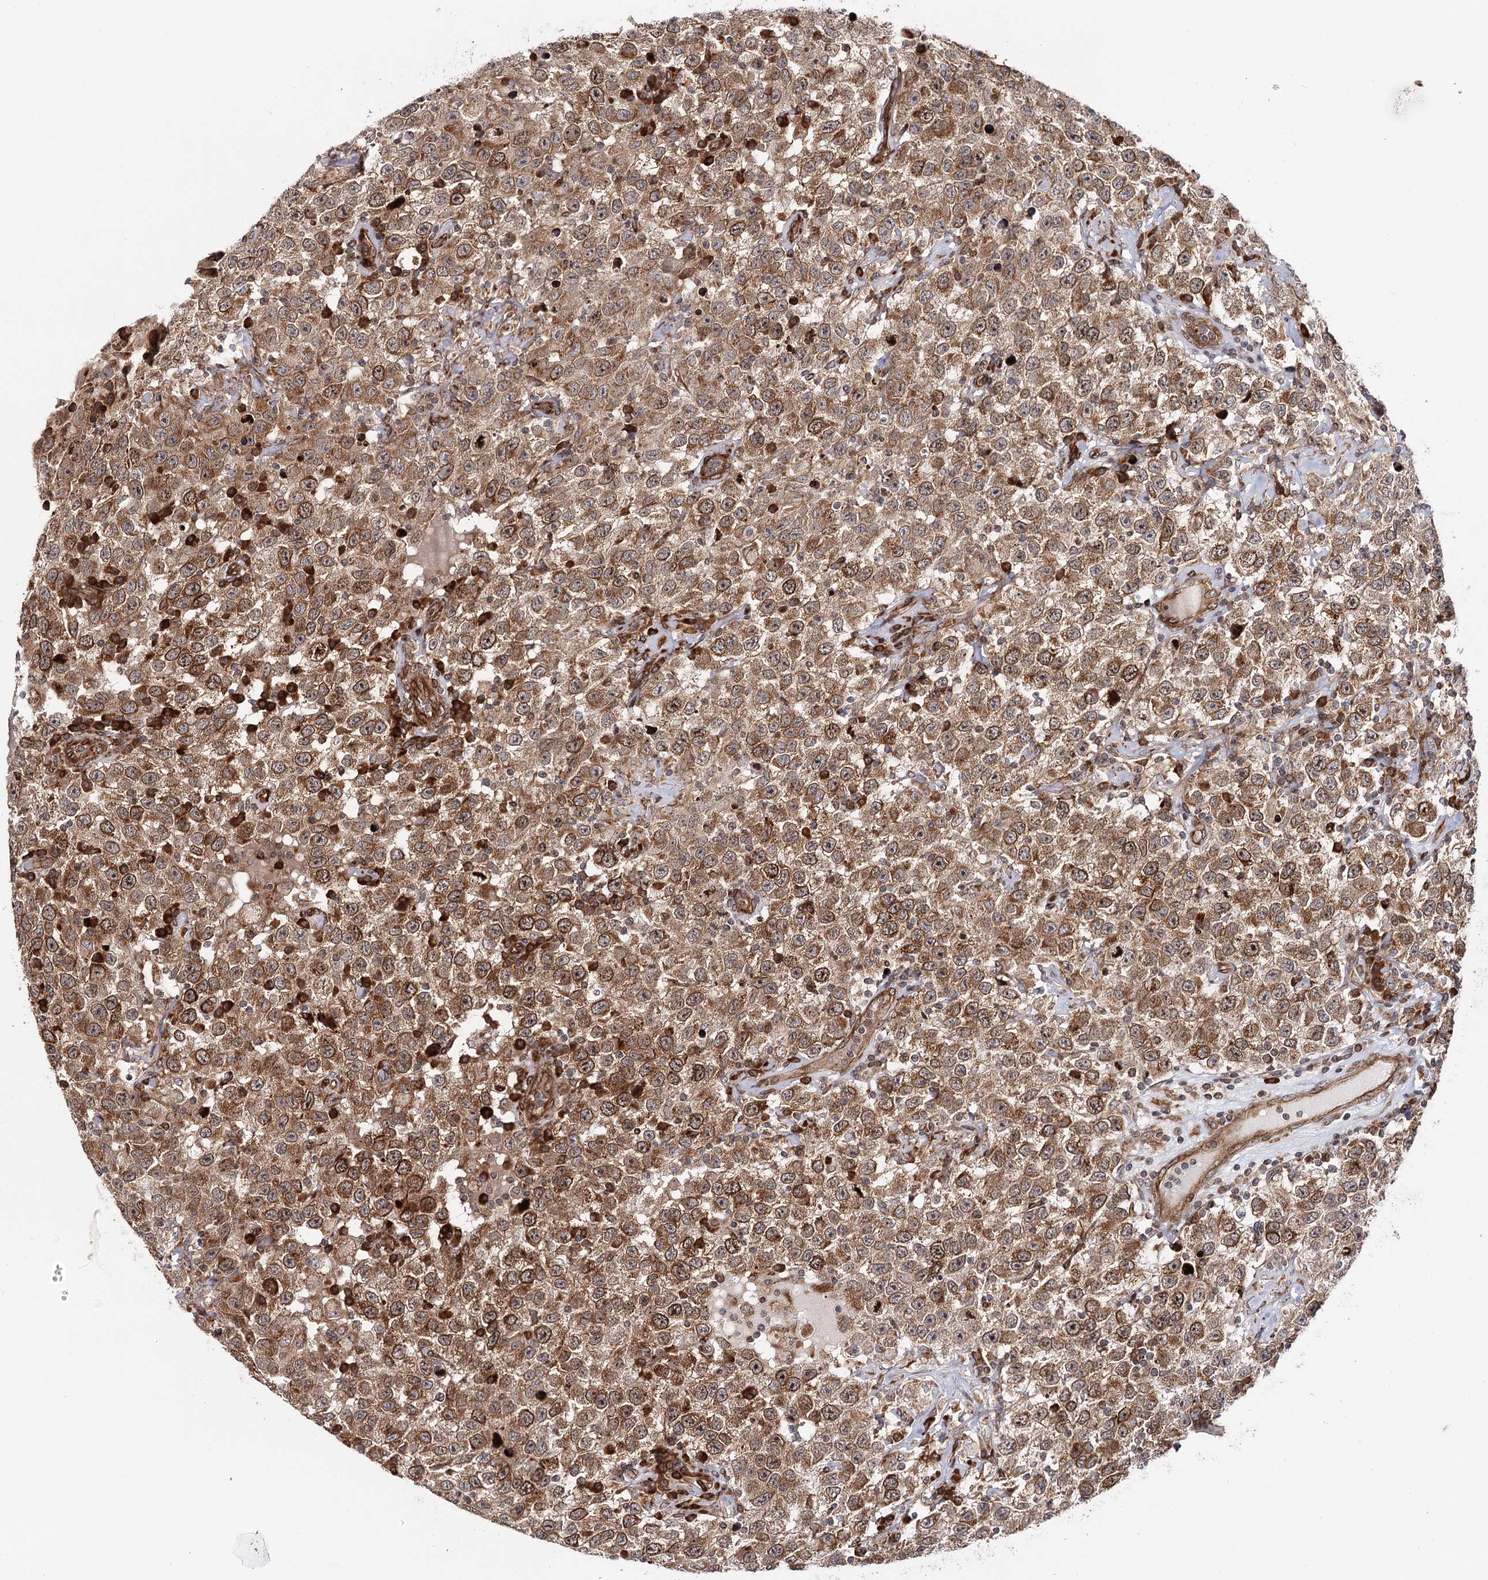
{"staining": {"intensity": "strong", "quantity": ">75%", "location": "cytoplasmic/membranous"}, "tissue": "testis cancer", "cell_type": "Tumor cells", "image_type": "cancer", "snomed": [{"axis": "morphology", "description": "Seminoma, NOS"}, {"axis": "topography", "description": "Testis"}], "caption": "Testis cancer (seminoma) stained with a protein marker displays strong staining in tumor cells.", "gene": "MKNK1", "patient": {"sex": "male", "age": 41}}